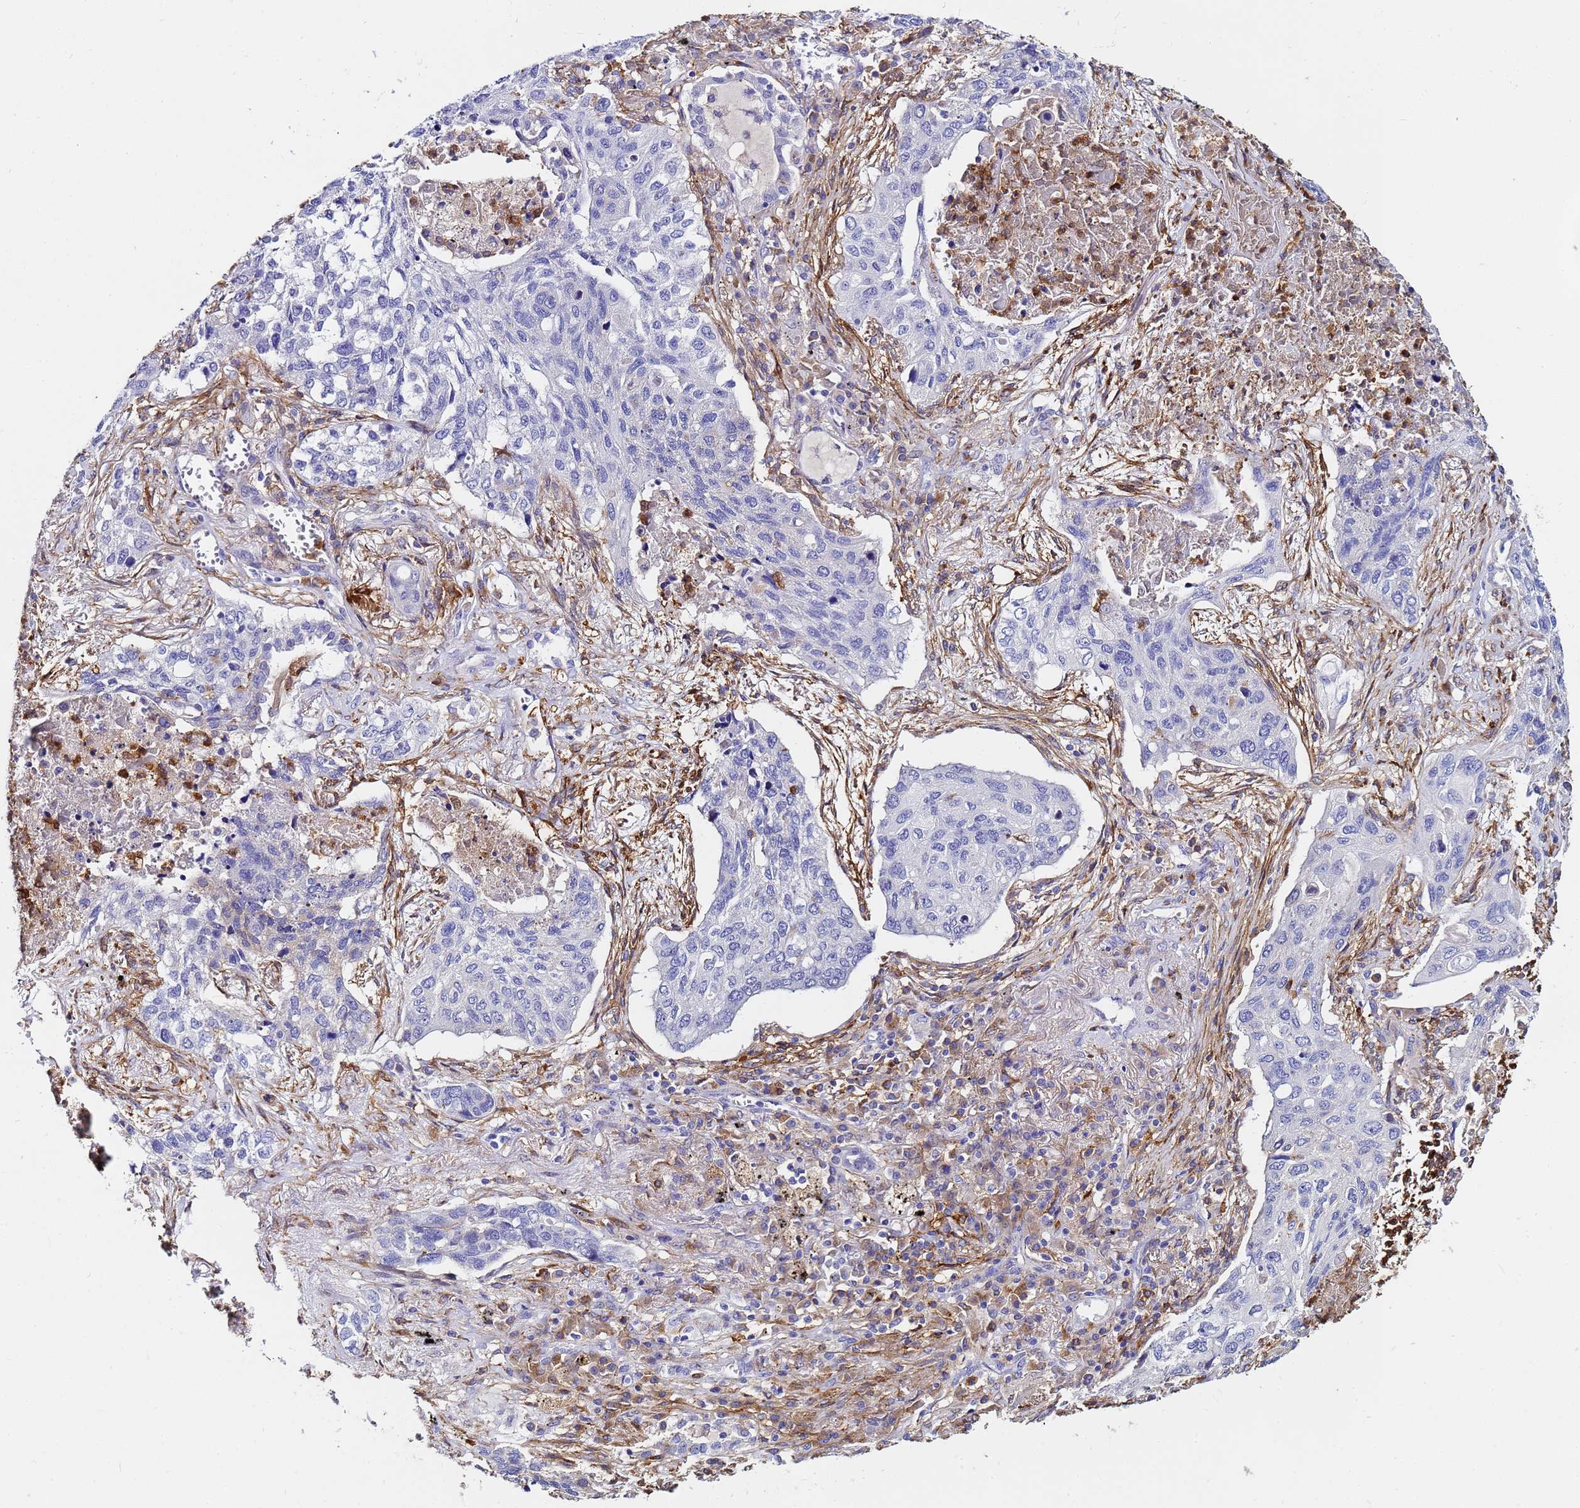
{"staining": {"intensity": "negative", "quantity": "none", "location": "none"}, "tissue": "lung cancer", "cell_type": "Tumor cells", "image_type": "cancer", "snomed": [{"axis": "morphology", "description": "Squamous cell carcinoma, NOS"}, {"axis": "topography", "description": "Lung"}], "caption": "Image shows no significant protein positivity in tumor cells of squamous cell carcinoma (lung).", "gene": "BASP1", "patient": {"sex": "female", "age": 63}}